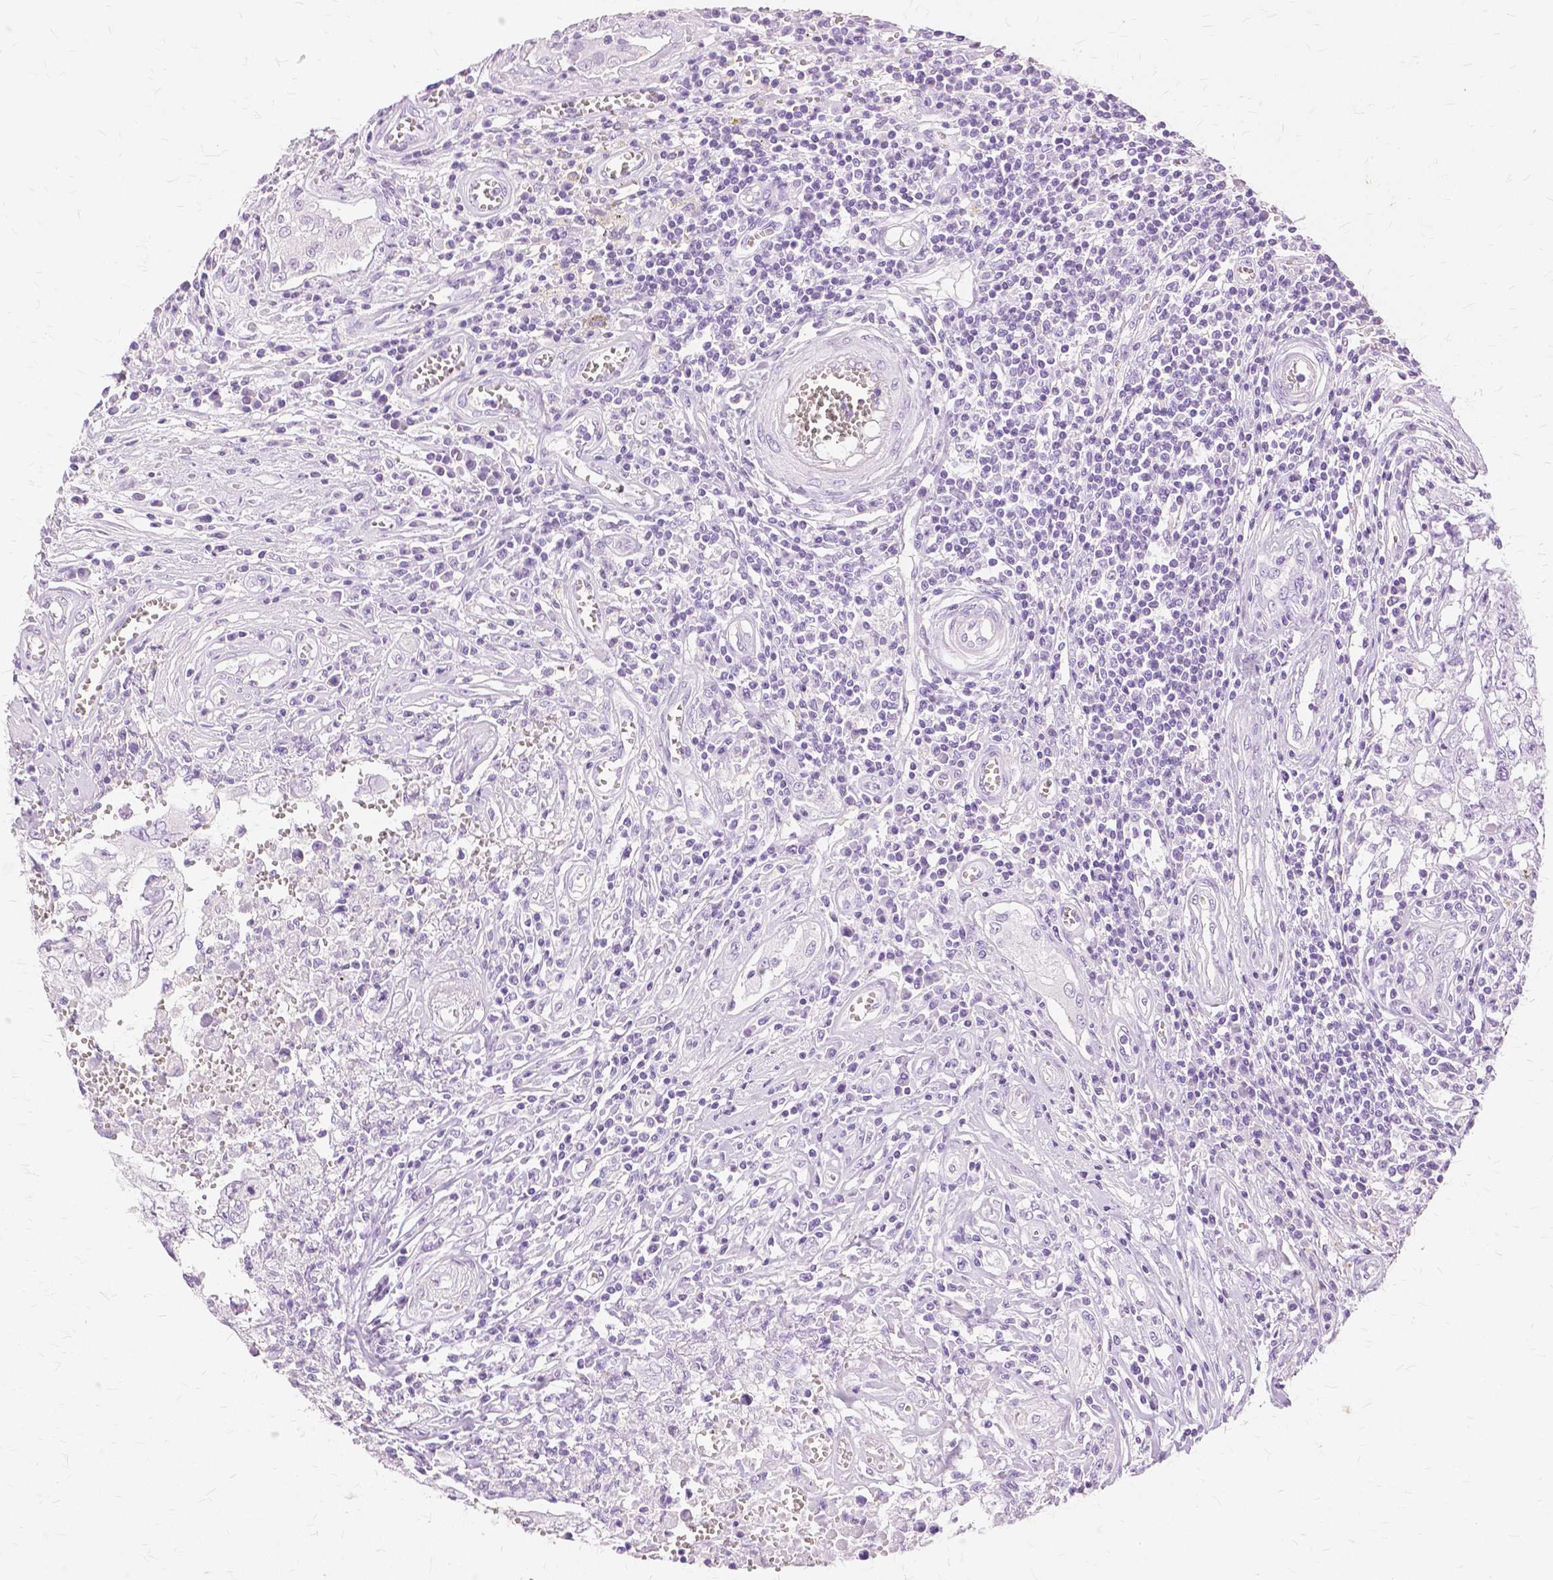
{"staining": {"intensity": "negative", "quantity": "none", "location": "none"}, "tissue": "testis cancer", "cell_type": "Tumor cells", "image_type": "cancer", "snomed": [{"axis": "morphology", "description": "Carcinoma, Embryonal, NOS"}, {"axis": "topography", "description": "Testis"}], "caption": "Immunohistochemical staining of testis cancer demonstrates no significant staining in tumor cells.", "gene": "TGM1", "patient": {"sex": "male", "age": 36}}